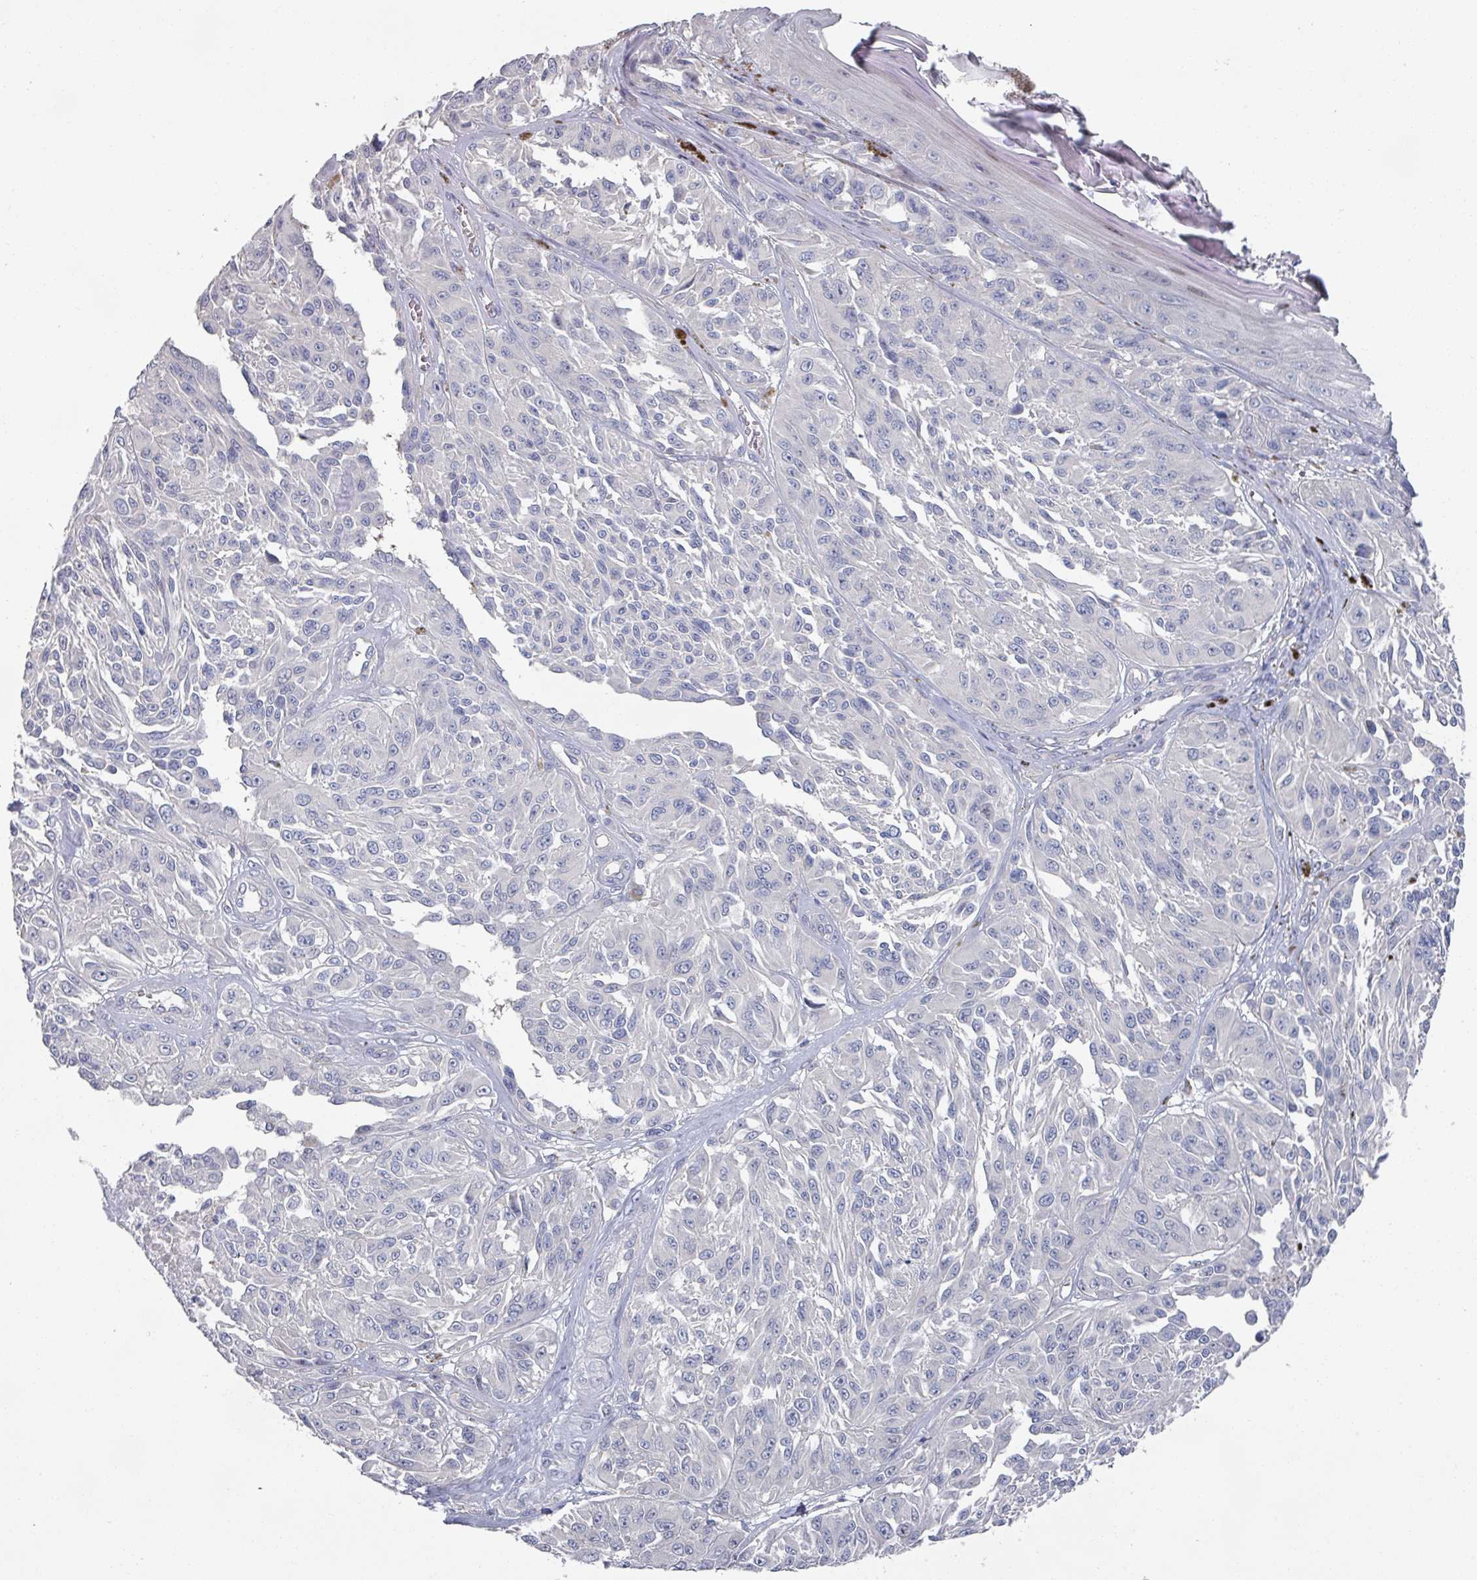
{"staining": {"intensity": "negative", "quantity": "none", "location": "none"}, "tissue": "melanoma", "cell_type": "Tumor cells", "image_type": "cancer", "snomed": [{"axis": "morphology", "description": "Malignant melanoma, NOS"}, {"axis": "topography", "description": "Skin"}], "caption": "Protein analysis of melanoma demonstrates no significant staining in tumor cells.", "gene": "EFL1", "patient": {"sex": "male", "age": 94}}